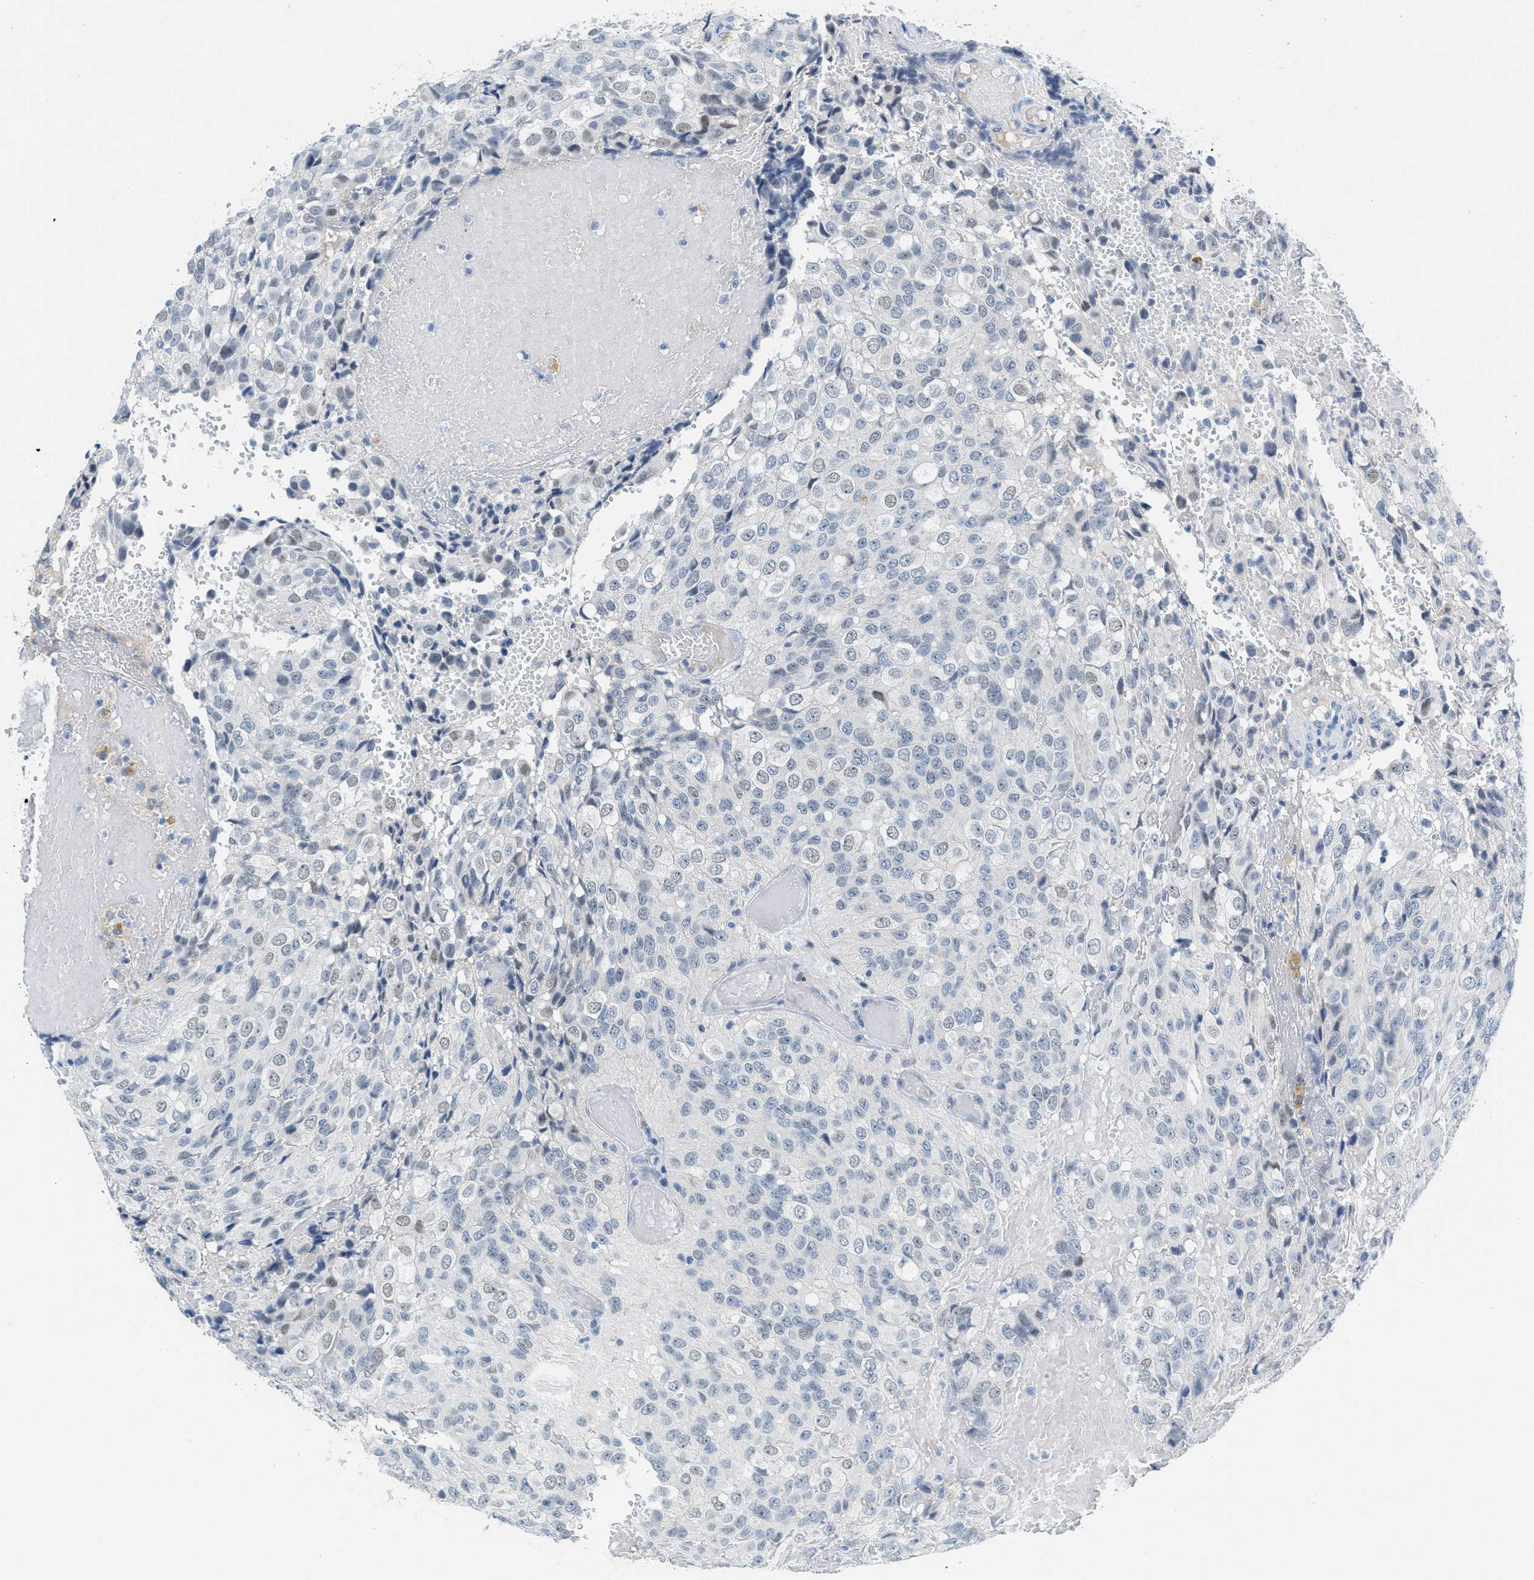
{"staining": {"intensity": "weak", "quantity": "<25%", "location": "nuclear"}, "tissue": "glioma", "cell_type": "Tumor cells", "image_type": "cancer", "snomed": [{"axis": "morphology", "description": "Glioma, malignant, High grade"}, {"axis": "topography", "description": "Brain"}], "caption": "IHC photomicrograph of neoplastic tissue: high-grade glioma (malignant) stained with DAB demonstrates no significant protein staining in tumor cells. (DAB (3,3'-diaminobenzidine) immunohistochemistry (IHC) visualized using brightfield microscopy, high magnification).", "gene": "HSF2", "patient": {"sex": "male", "age": 32}}